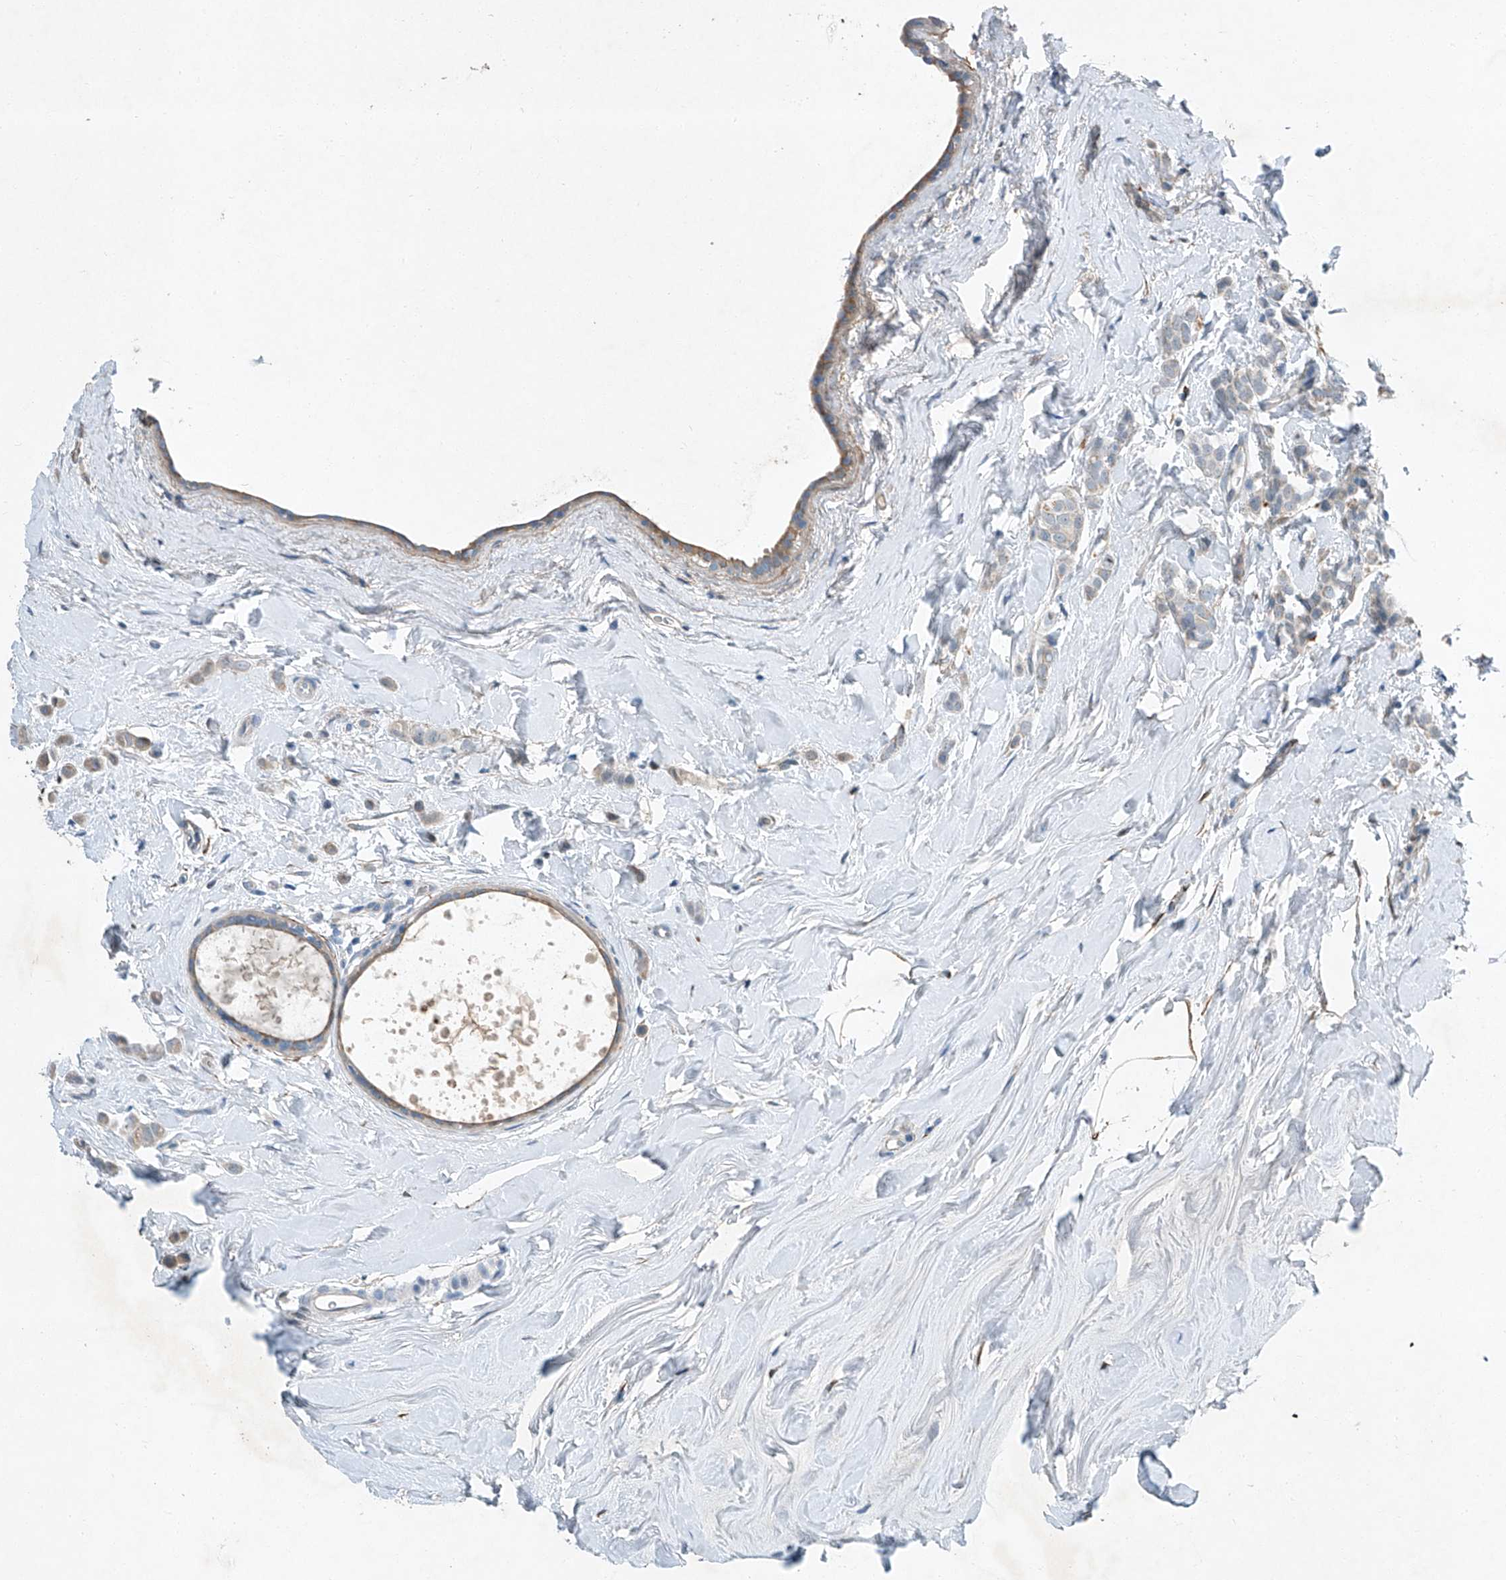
{"staining": {"intensity": "weak", "quantity": "<25%", "location": "cytoplasmic/membranous"}, "tissue": "breast cancer", "cell_type": "Tumor cells", "image_type": "cancer", "snomed": [{"axis": "morphology", "description": "Lobular carcinoma"}, {"axis": "topography", "description": "Breast"}], "caption": "Immunohistochemistry (IHC) micrograph of human lobular carcinoma (breast) stained for a protein (brown), which displays no staining in tumor cells.", "gene": "MDGA1", "patient": {"sex": "female", "age": 47}}